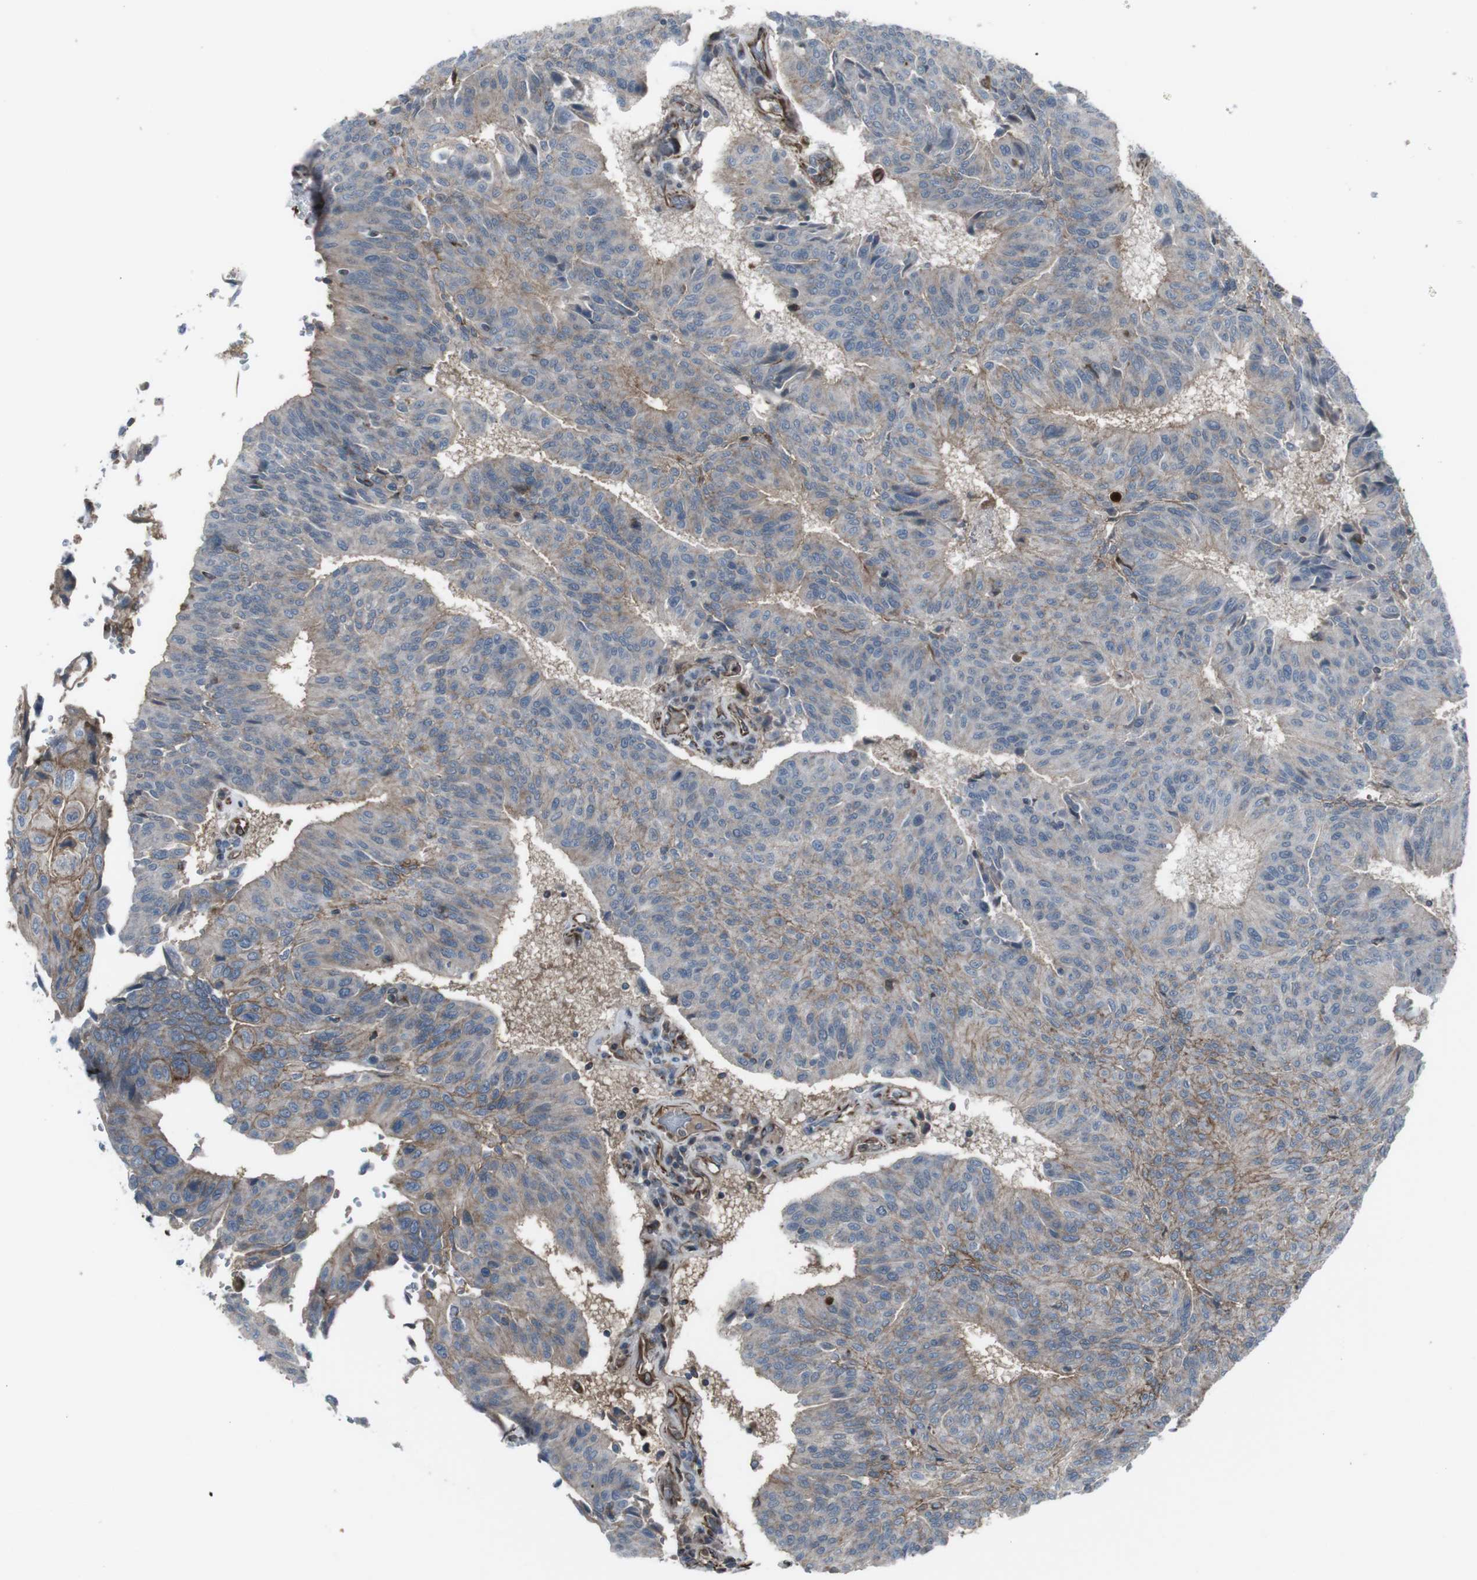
{"staining": {"intensity": "weak", "quantity": "25%-75%", "location": "cytoplasmic/membranous"}, "tissue": "urothelial cancer", "cell_type": "Tumor cells", "image_type": "cancer", "snomed": [{"axis": "morphology", "description": "Urothelial carcinoma, High grade"}, {"axis": "topography", "description": "Urinary bladder"}], "caption": "A brown stain shows weak cytoplasmic/membranous positivity of a protein in human urothelial cancer tumor cells. Nuclei are stained in blue.", "gene": "TMEM141", "patient": {"sex": "male", "age": 66}}